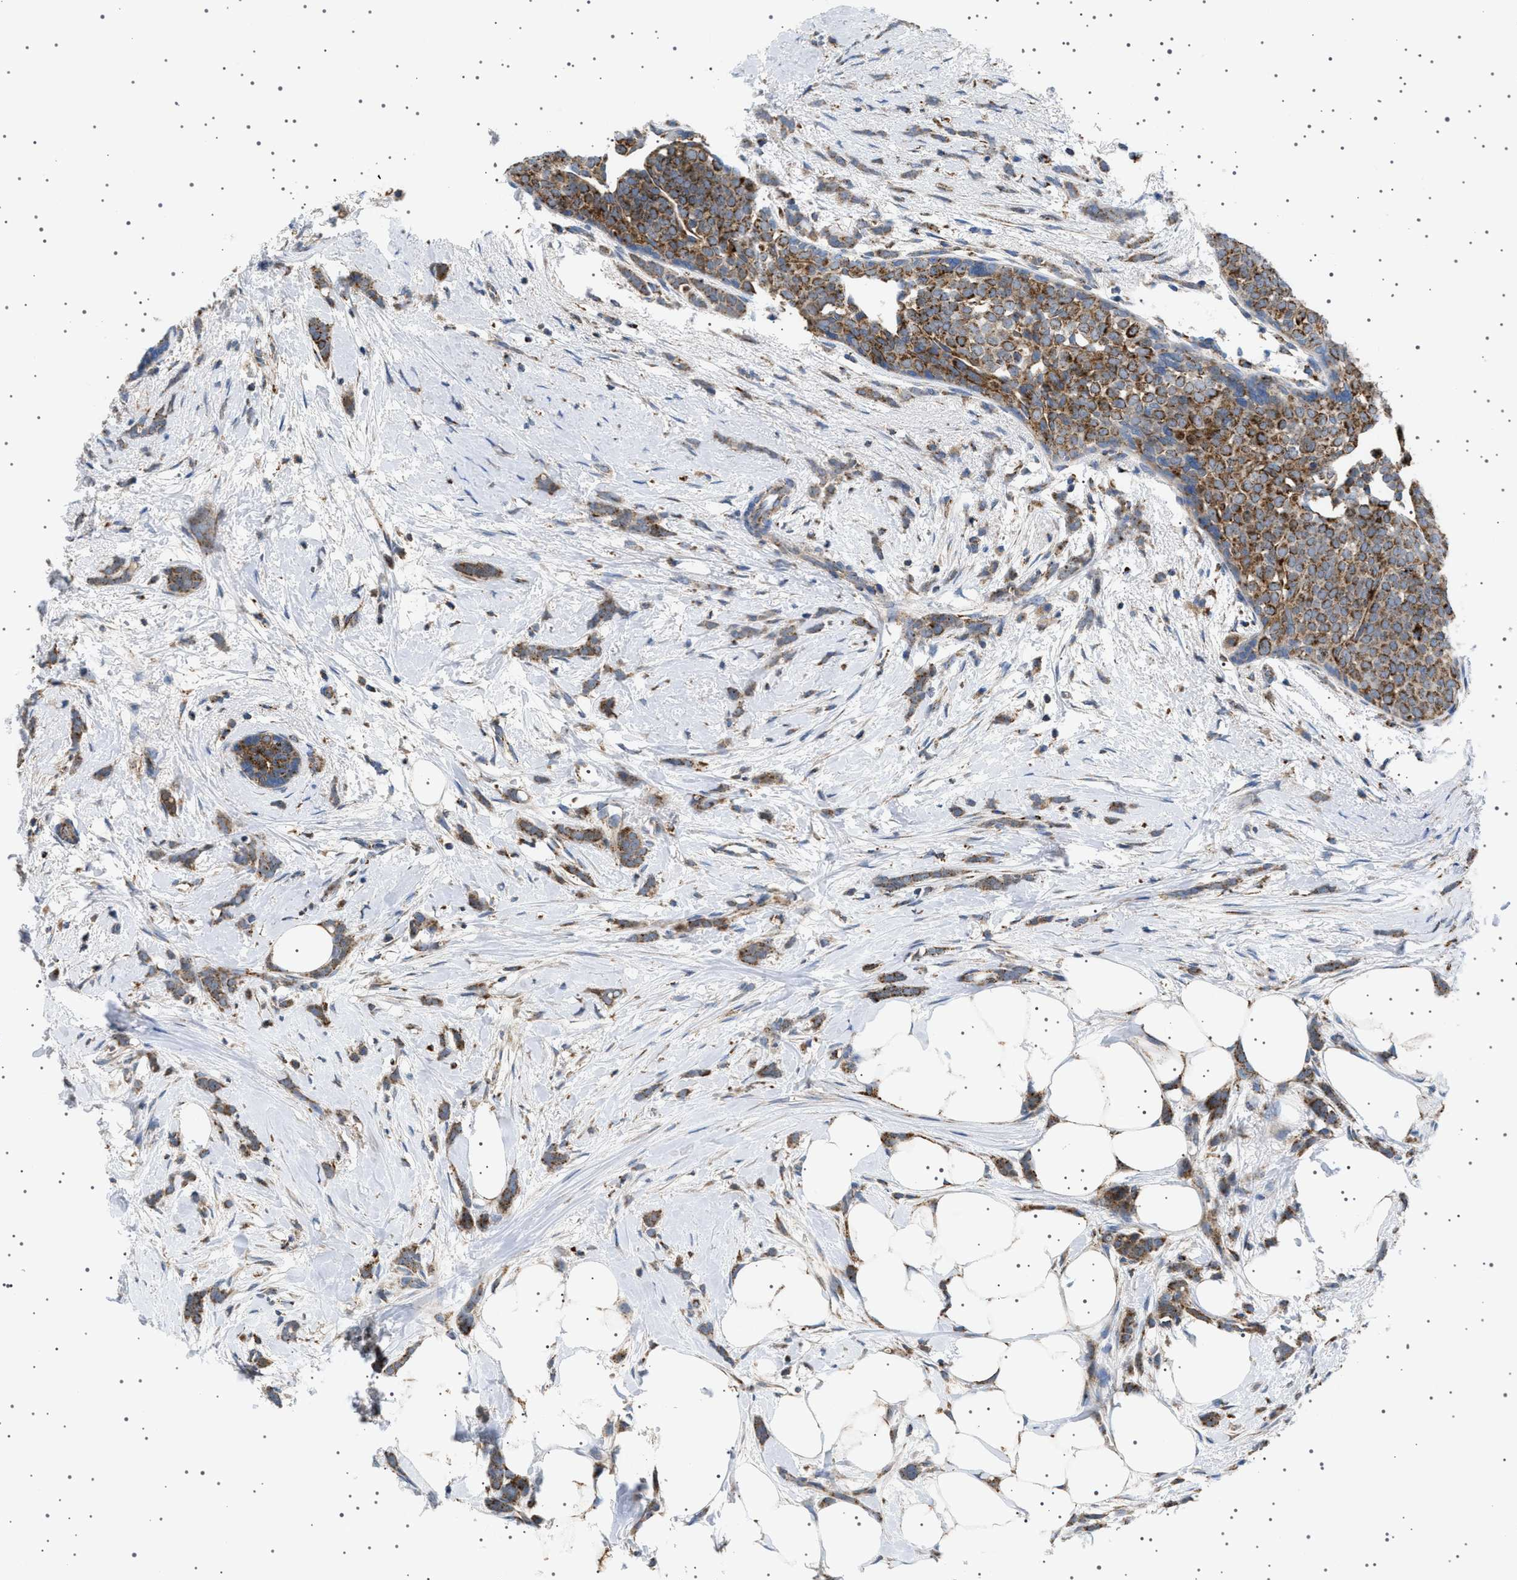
{"staining": {"intensity": "moderate", "quantity": ">75%", "location": "cytoplasmic/membranous"}, "tissue": "breast cancer", "cell_type": "Tumor cells", "image_type": "cancer", "snomed": [{"axis": "morphology", "description": "Lobular carcinoma, in situ"}, {"axis": "morphology", "description": "Lobular carcinoma"}, {"axis": "topography", "description": "Breast"}], "caption": "Lobular carcinoma in situ (breast) stained with a protein marker reveals moderate staining in tumor cells.", "gene": "UBXN8", "patient": {"sex": "female", "age": 41}}